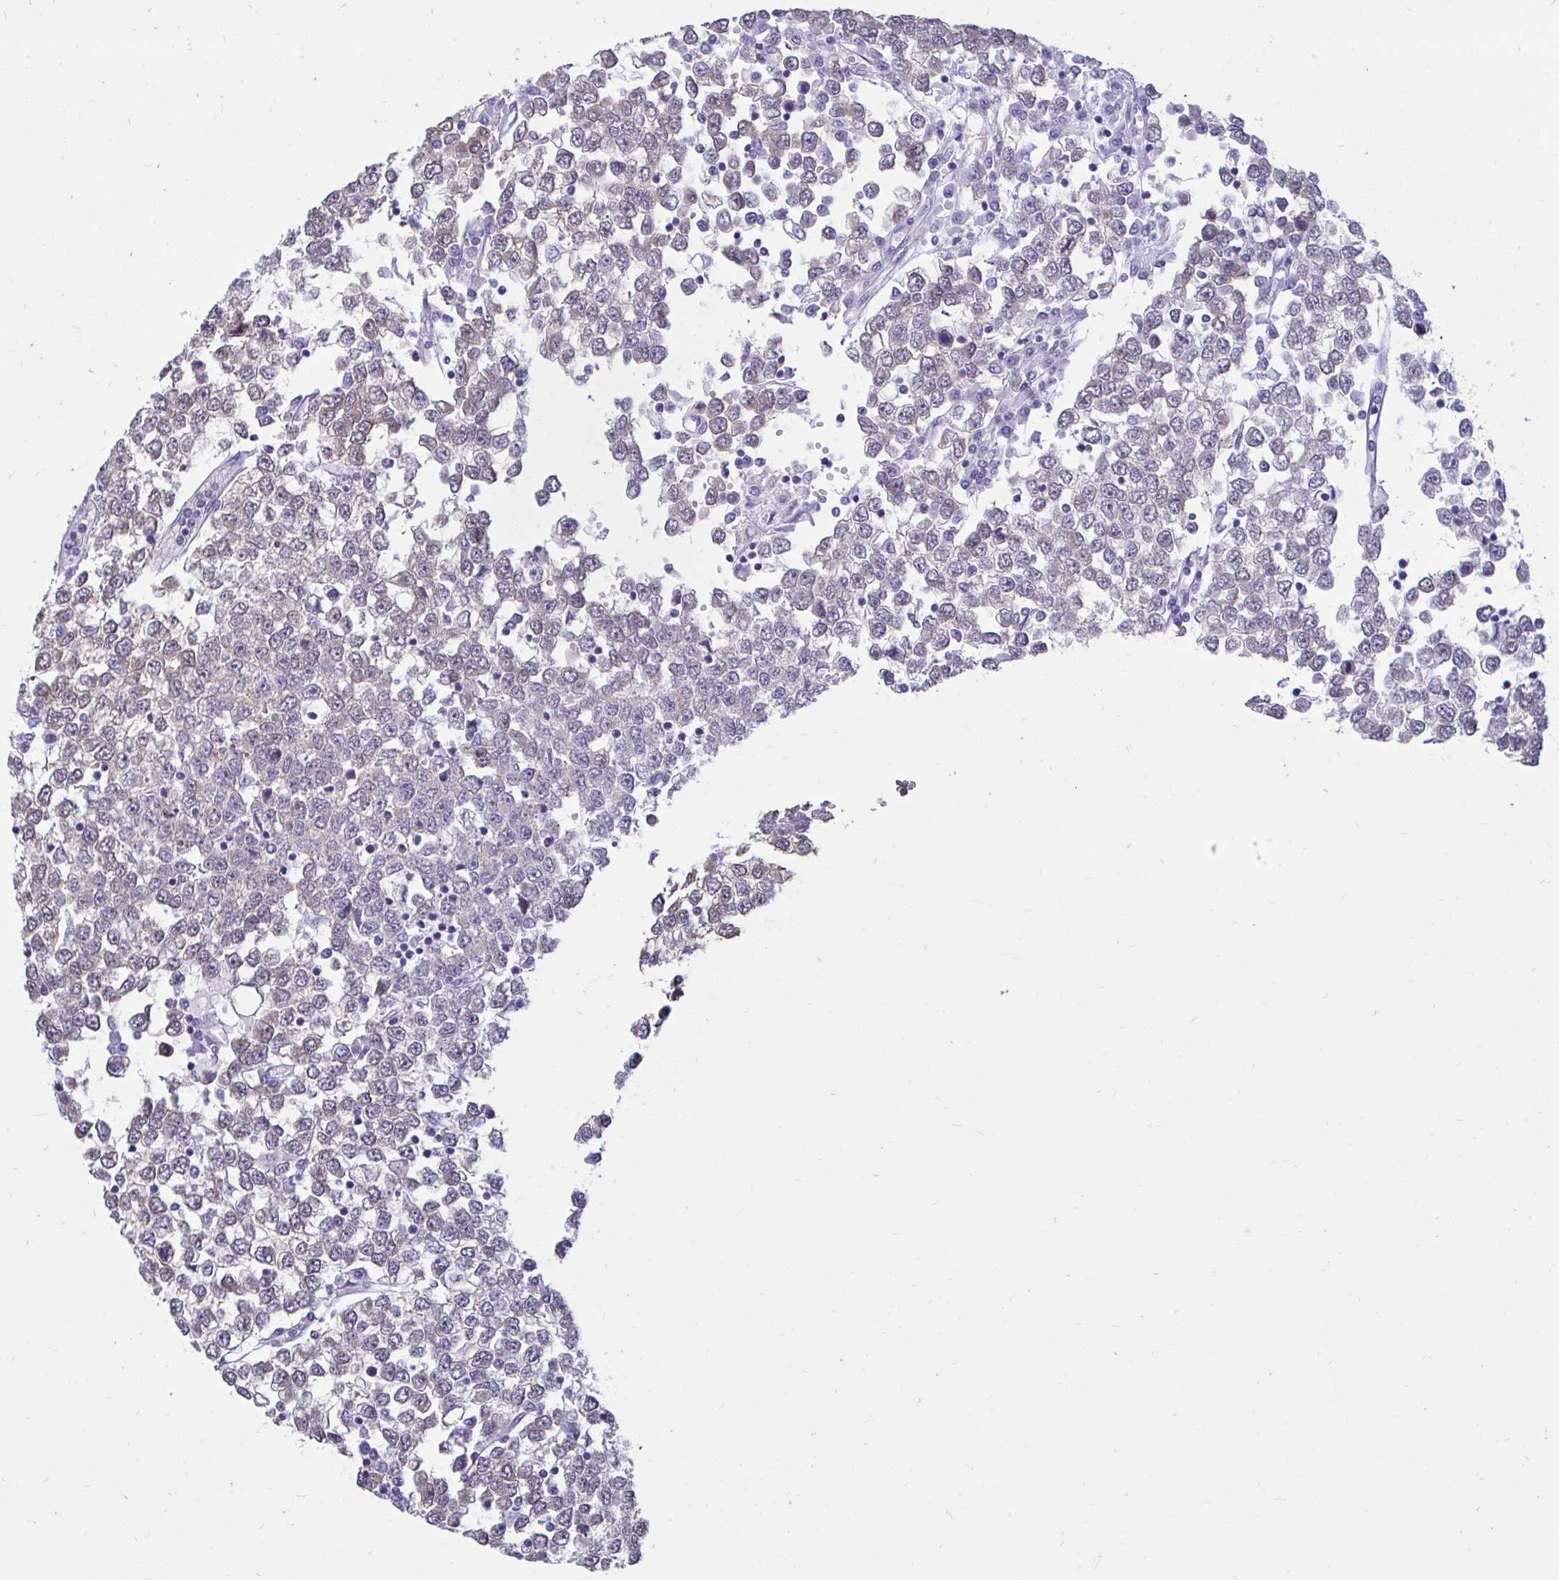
{"staining": {"intensity": "weak", "quantity": "25%-75%", "location": "cytoplasmic/membranous,nuclear"}, "tissue": "testis cancer", "cell_type": "Tumor cells", "image_type": "cancer", "snomed": [{"axis": "morphology", "description": "Seminoma, NOS"}, {"axis": "topography", "description": "Testis"}], "caption": "Weak cytoplasmic/membranous and nuclear protein expression is seen in about 25%-75% of tumor cells in testis seminoma.", "gene": "CSE1L", "patient": {"sex": "male", "age": 65}}